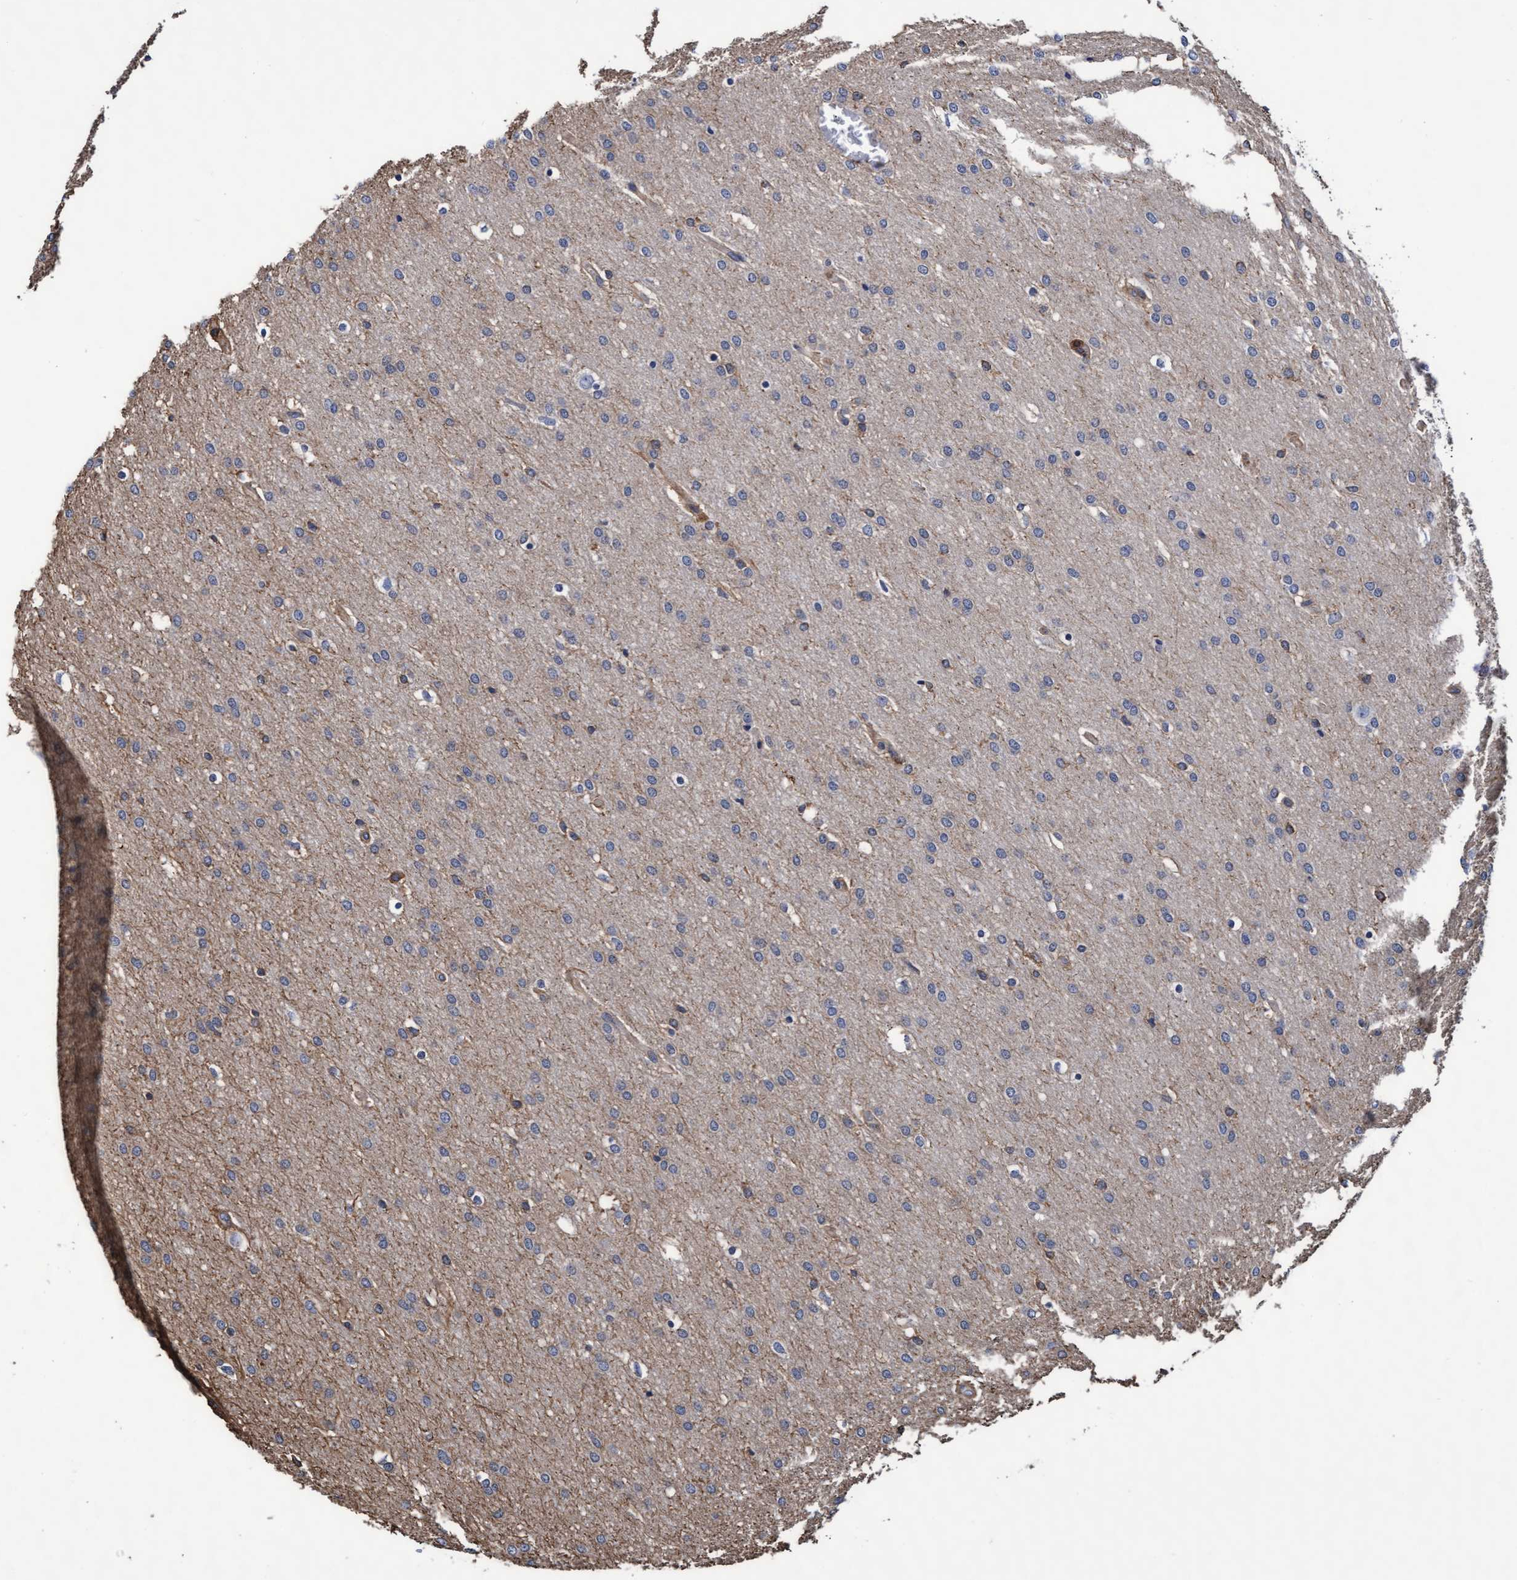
{"staining": {"intensity": "weak", "quantity": "<25%", "location": "cytoplasmic/membranous"}, "tissue": "glioma", "cell_type": "Tumor cells", "image_type": "cancer", "snomed": [{"axis": "morphology", "description": "Glioma, malignant, Low grade"}, {"axis": "topography", "description": "Brain"}], "caption": "Tumor cells show no significant staining in glioma.", "gene": "GRHPR", "patient": {"sex": "female", "age": 37}}